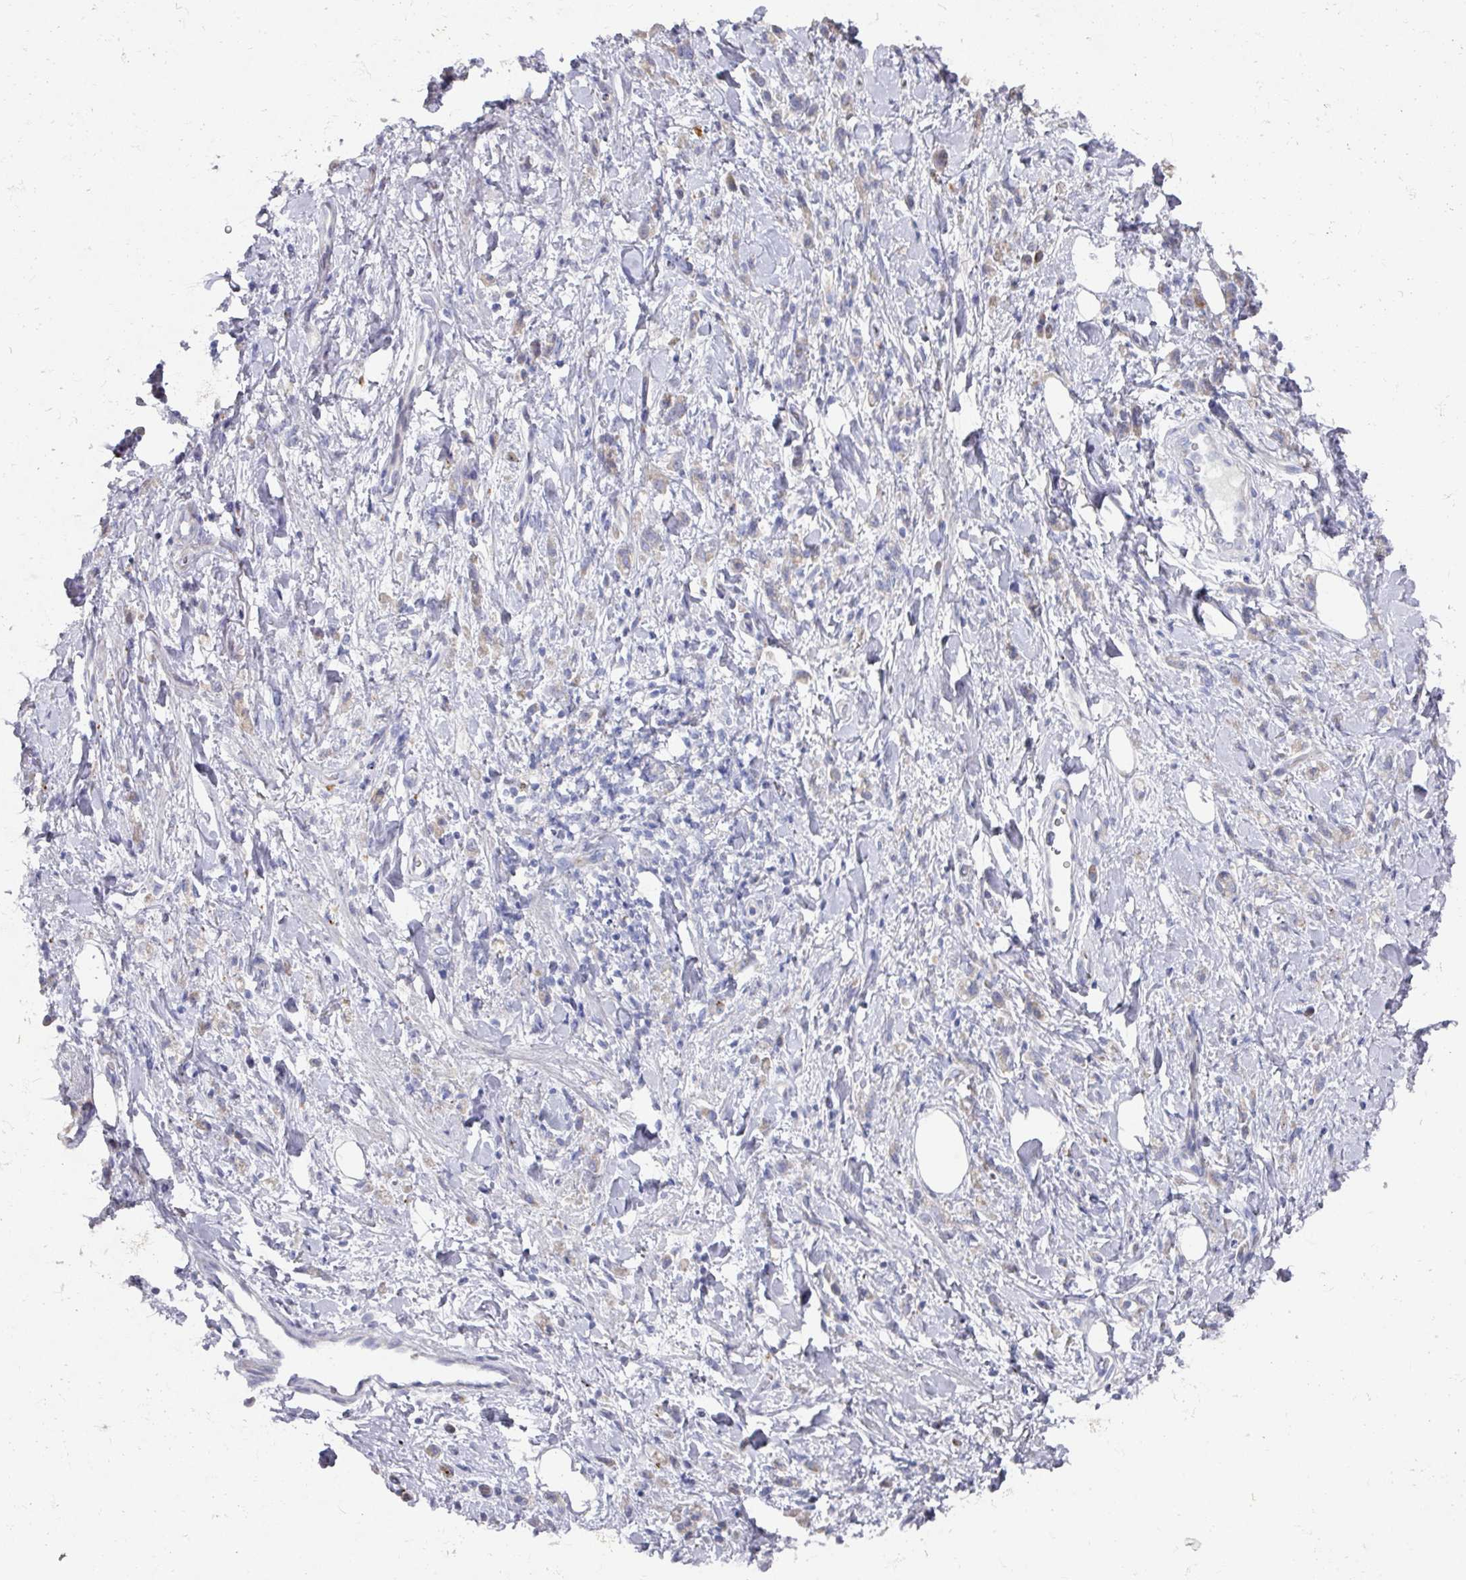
{"staining": {"intensity": "negative", "quantity": "none", "location": "none"}, "tissue": "stomach cancer", "cell_type": "Tumor cells", "image_type": "cancer", "snomed": [{"axis": "morphology", "description": "Adenocarcinoma, NOS"}, {"axis": "topography", "description": "Stomach"}], "caption": "IHC of adenocarcinoma (stomach) exhibits no staining in tumor cells.", "gene": "NT5C1A", "patient": {"sex": "male", "age": 77}}